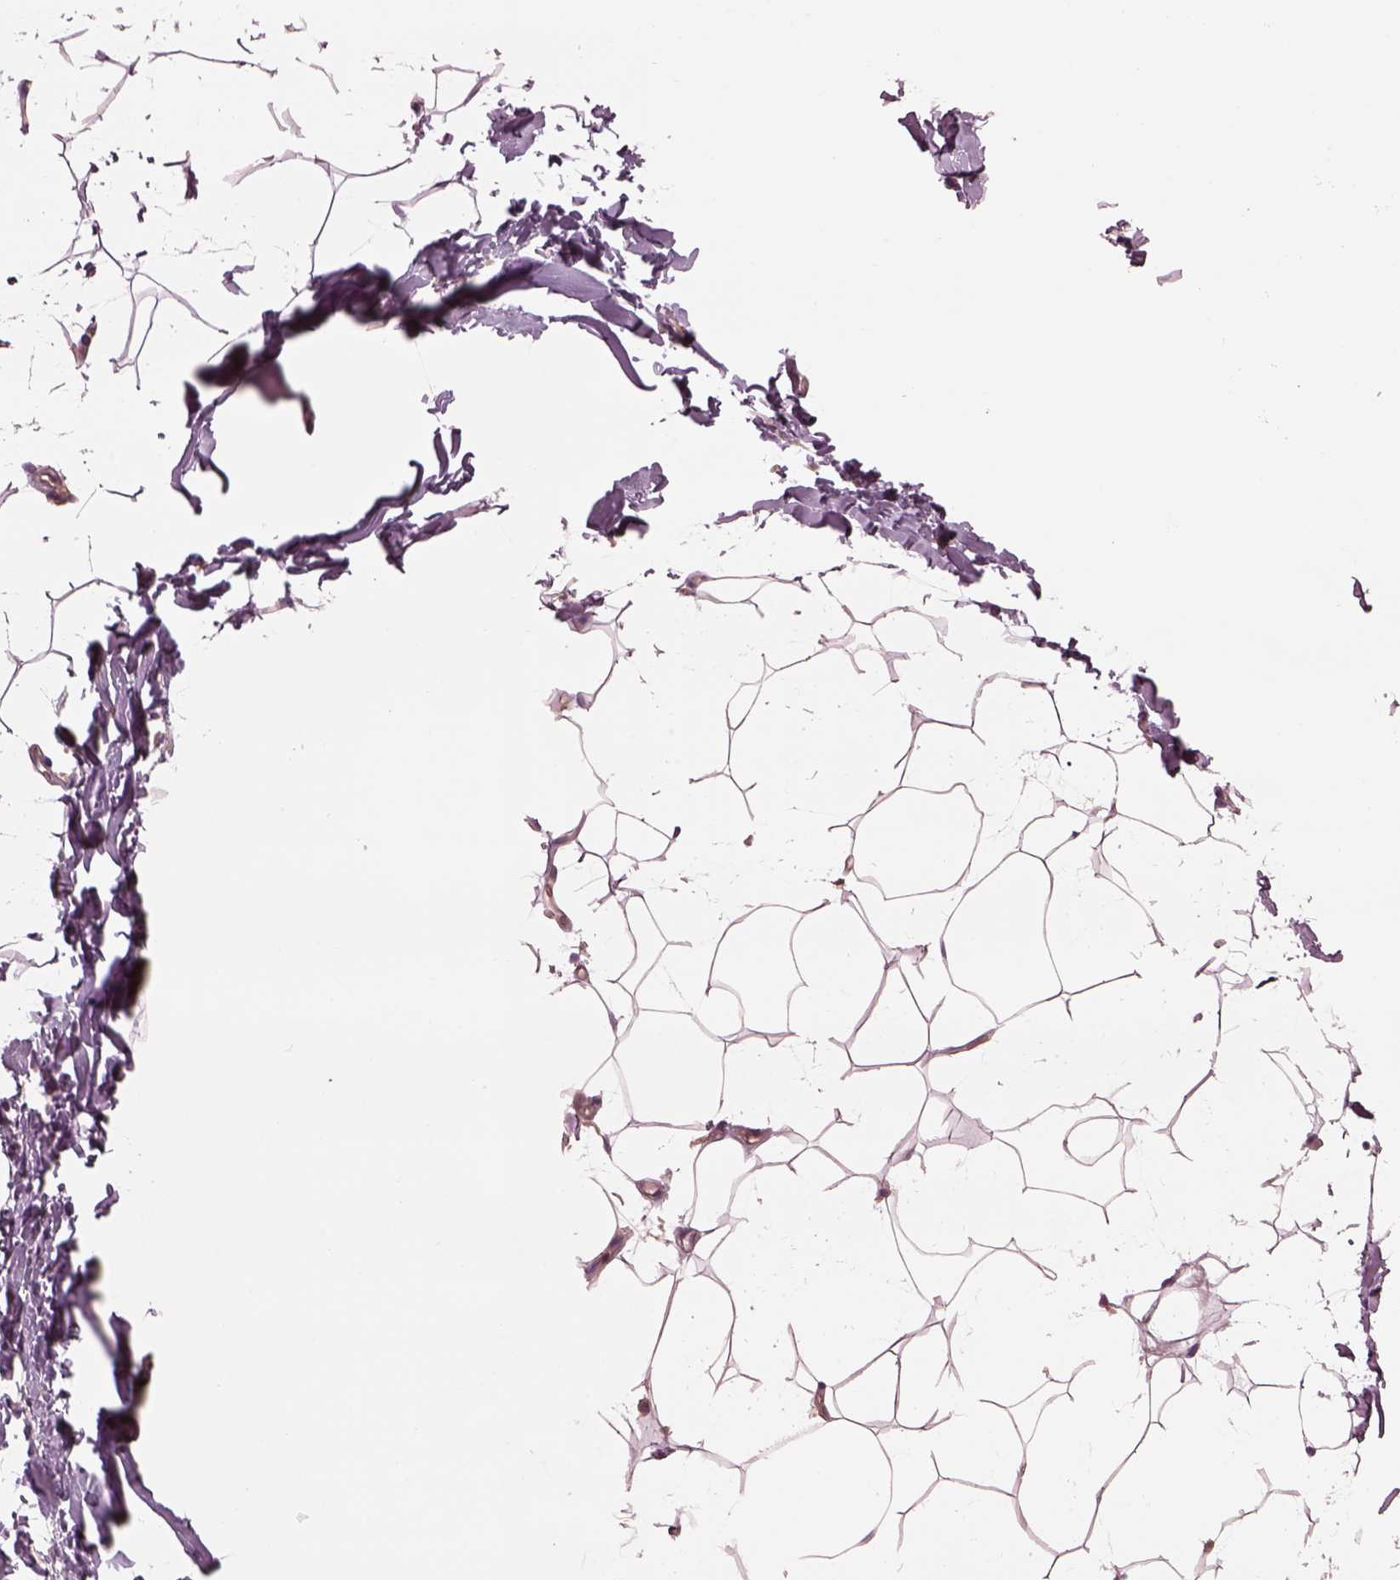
{"staining": {"intensity": "weak", "quantity": ">75%", "location": "cytoplasmic/membranous"}, "tissue": "breast", "cell_type": "Adipocytes", "image_type": "normal", "snomed": [{"axis": "morphology", "description": "Normal tissue, NOS"}, {"axis": "topography", "description": "Breast"}], "caption": "A brown stain labels weak cytoplasmic/membranous staining of a protein in adipocytes of benign human breast. The protein is shown in brown color, while the nuclei are stained blue.", "gene": "STK33", "patient": {"sex": "female", "age": 32}}